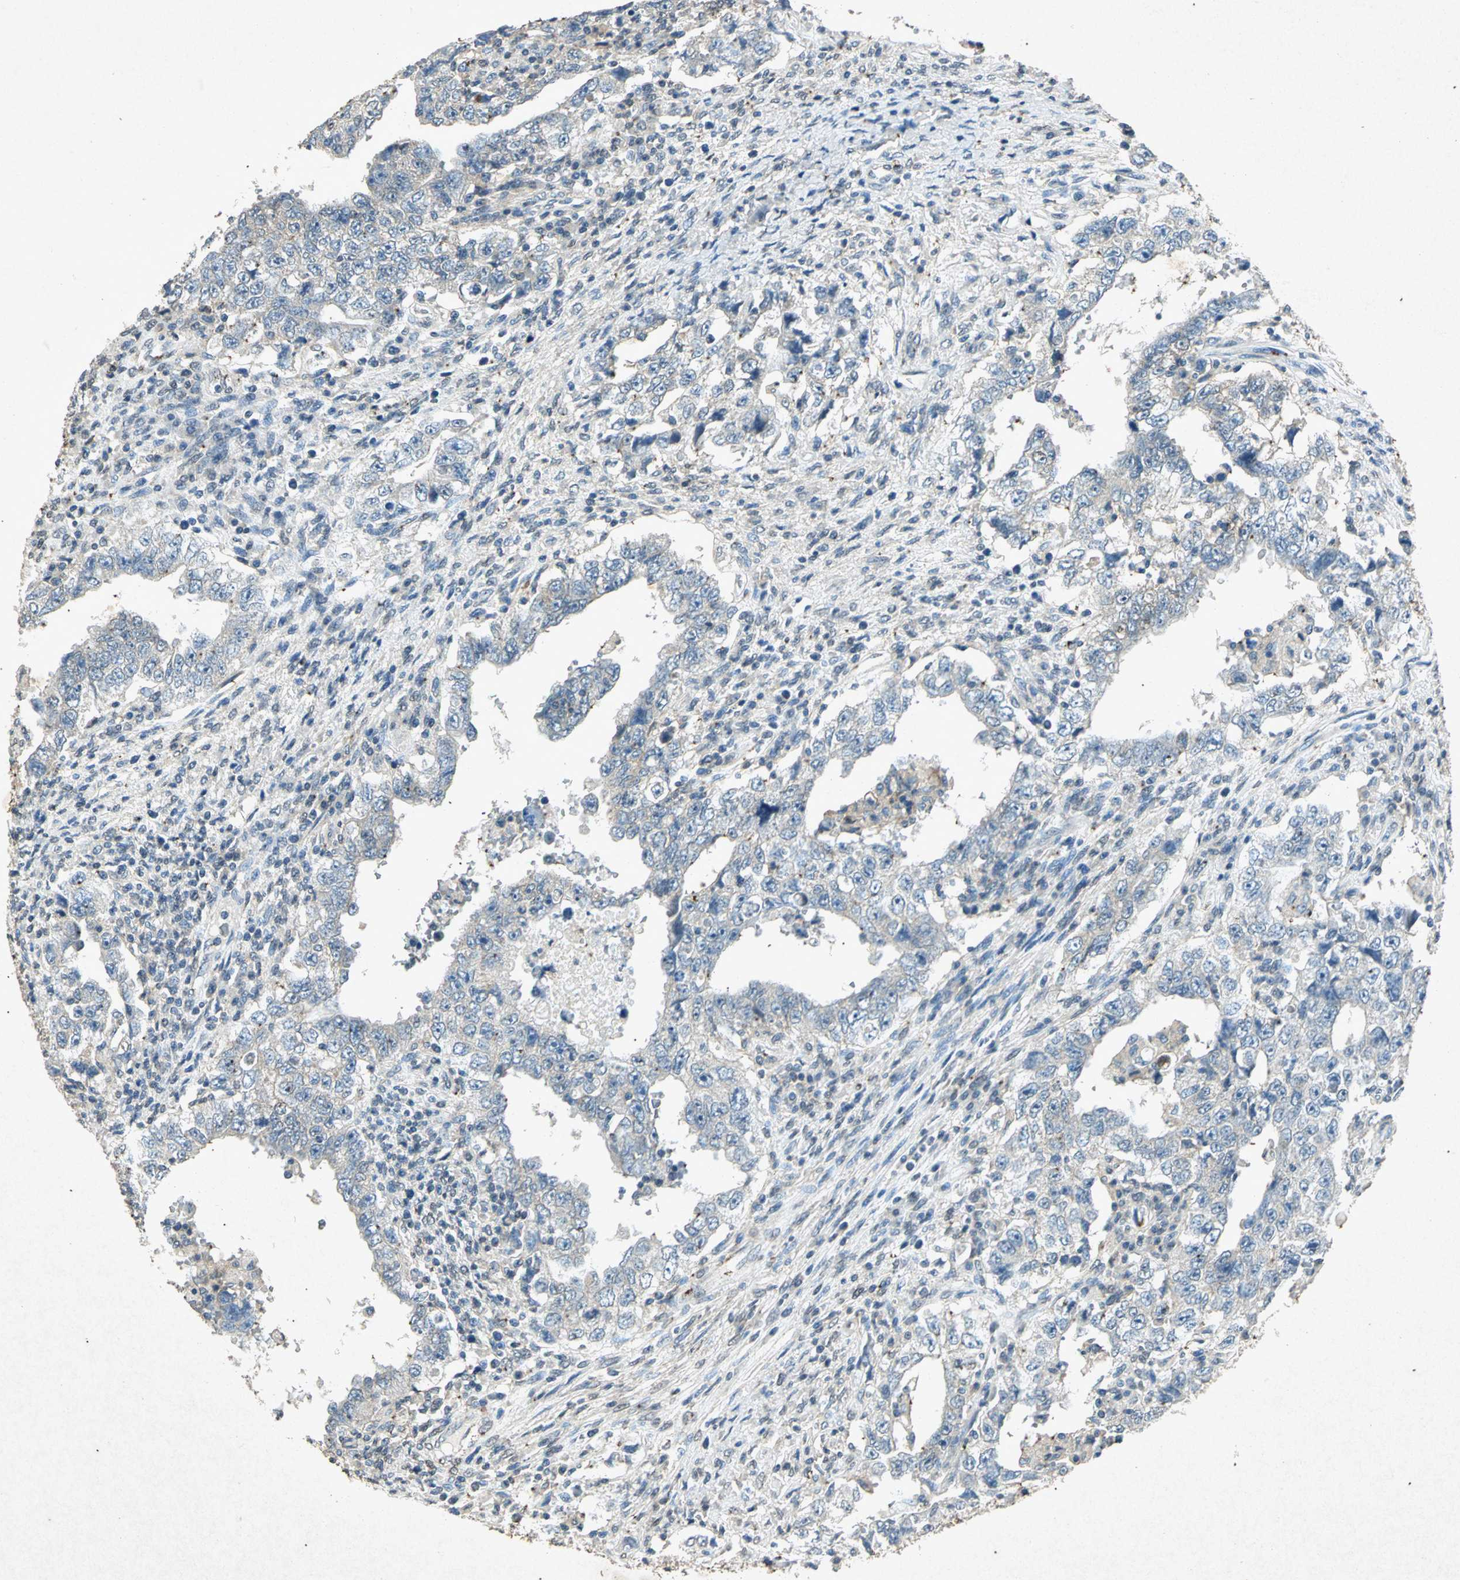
{"staining": {"intensity": "weak", "quantity": "<25%", "location": "cytoplasmic/membranous"}, "tissue": "testis cancer", "cell_type": "Tumor cells", "image_type": "cancer", "snomed": [{"axis": "morphology", "description": "Carcinoma, Embryonal, NOS"}, {"axis": "topography", "description": "Testis"}], "caption": "Testis embryonal carcinoma was stained to show a protein in brown. There is no significant staining in tumor cells.", "gene": "PSEN1", "patient": {"sex": "male", "age": 26}}